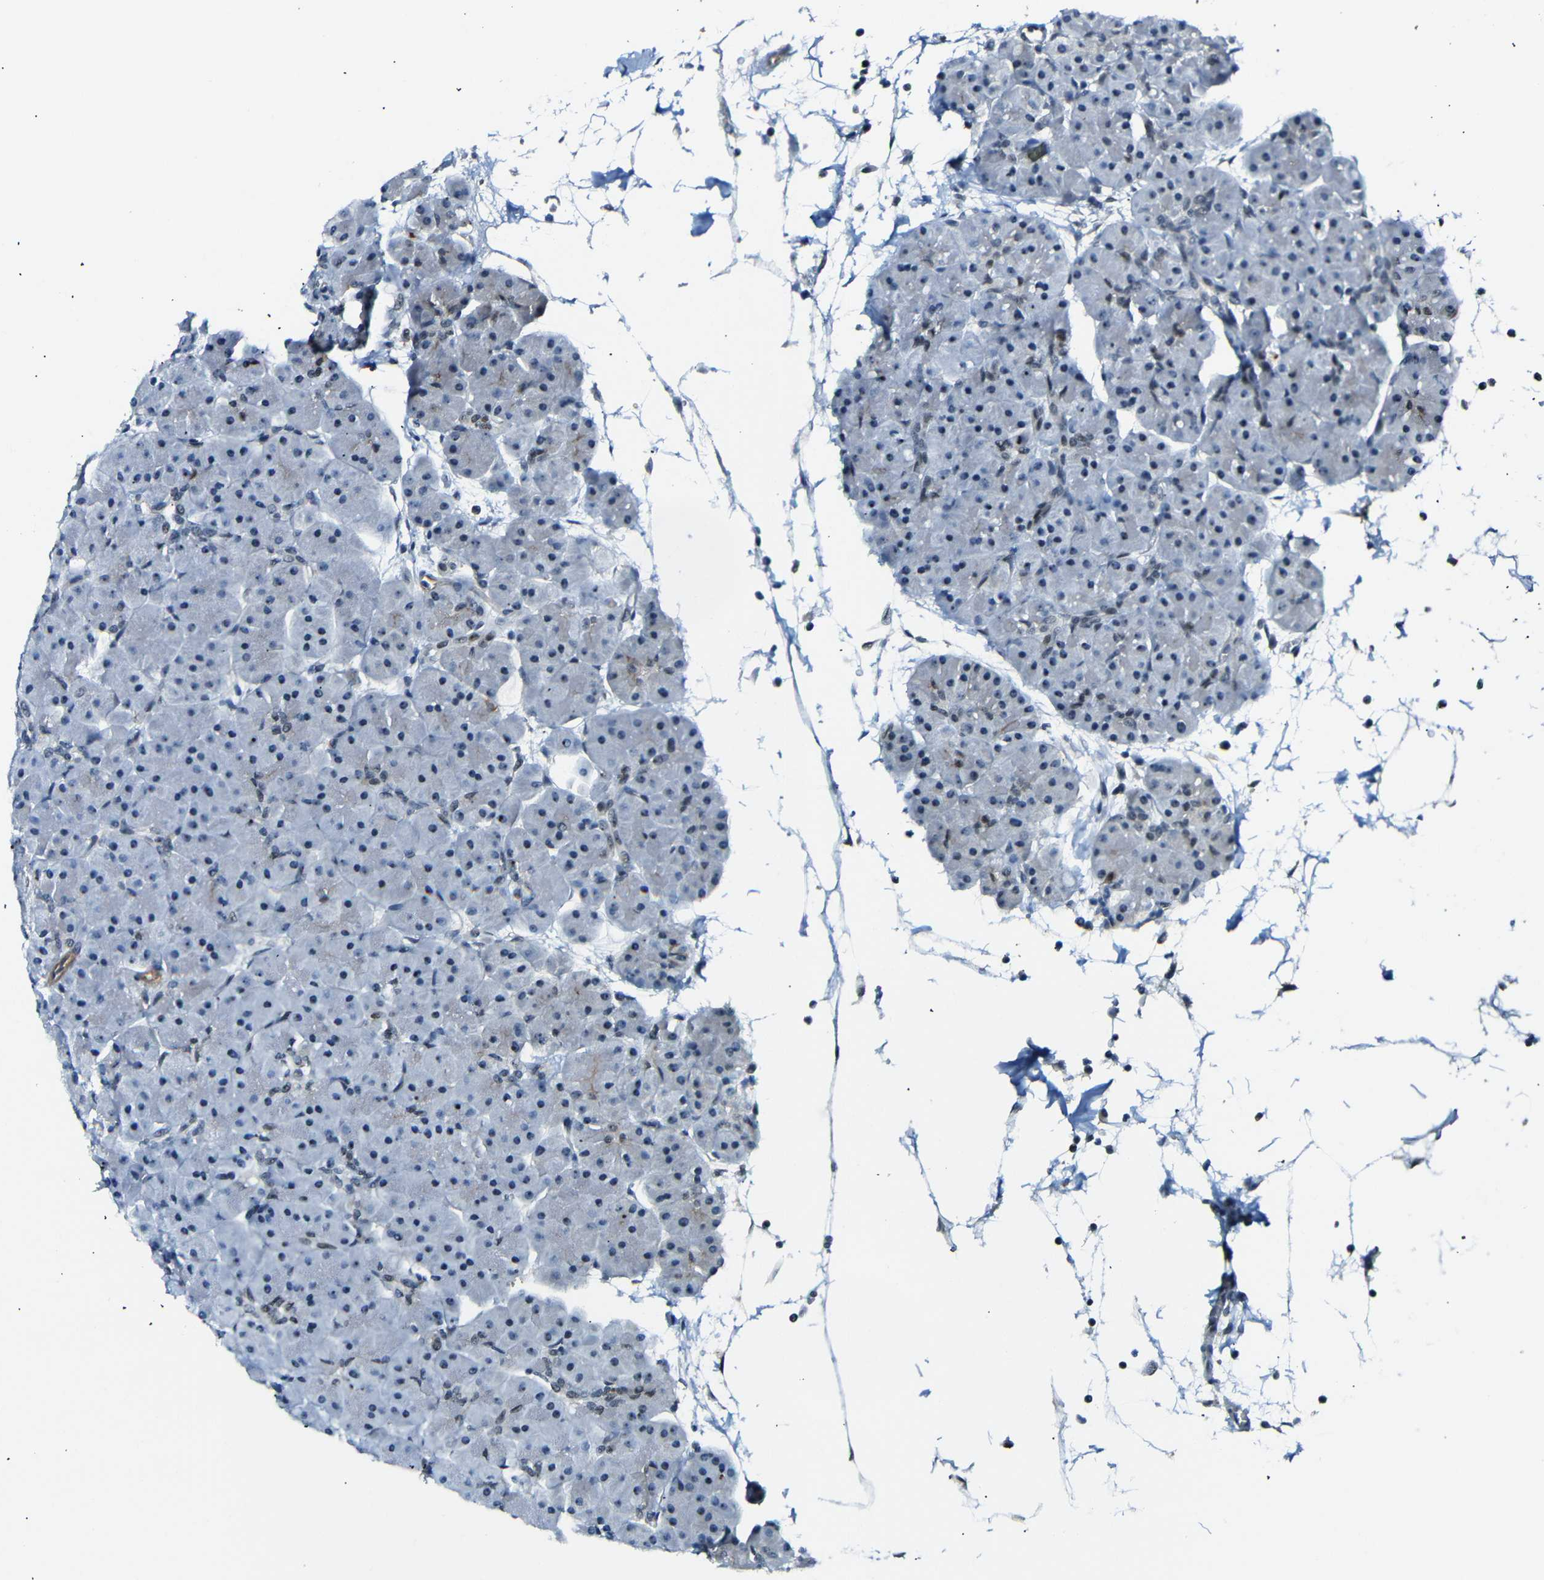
{"staining": {"intensity": "strong", "quantity": "<25%", "location": "cytoplasmic/membranous,nuclear"}, "tissue": "pancreas", "cell_type": "Exocrine glandular cells", "image_type": "normal", "snomed": [{"axis": "morphology", "description": "Normal tissue, NOS"}, {"axis": "topography", "description": "Pancreas"}], "caption": "This is a micrograph of IHC staining of unremarkable pancreas, which shows strong positivity in the cytoplasmic/membranous,nuclear of exocrine glandular cells.", "gene": "PARN", "patient": {"sex": "male", "age": 66}}